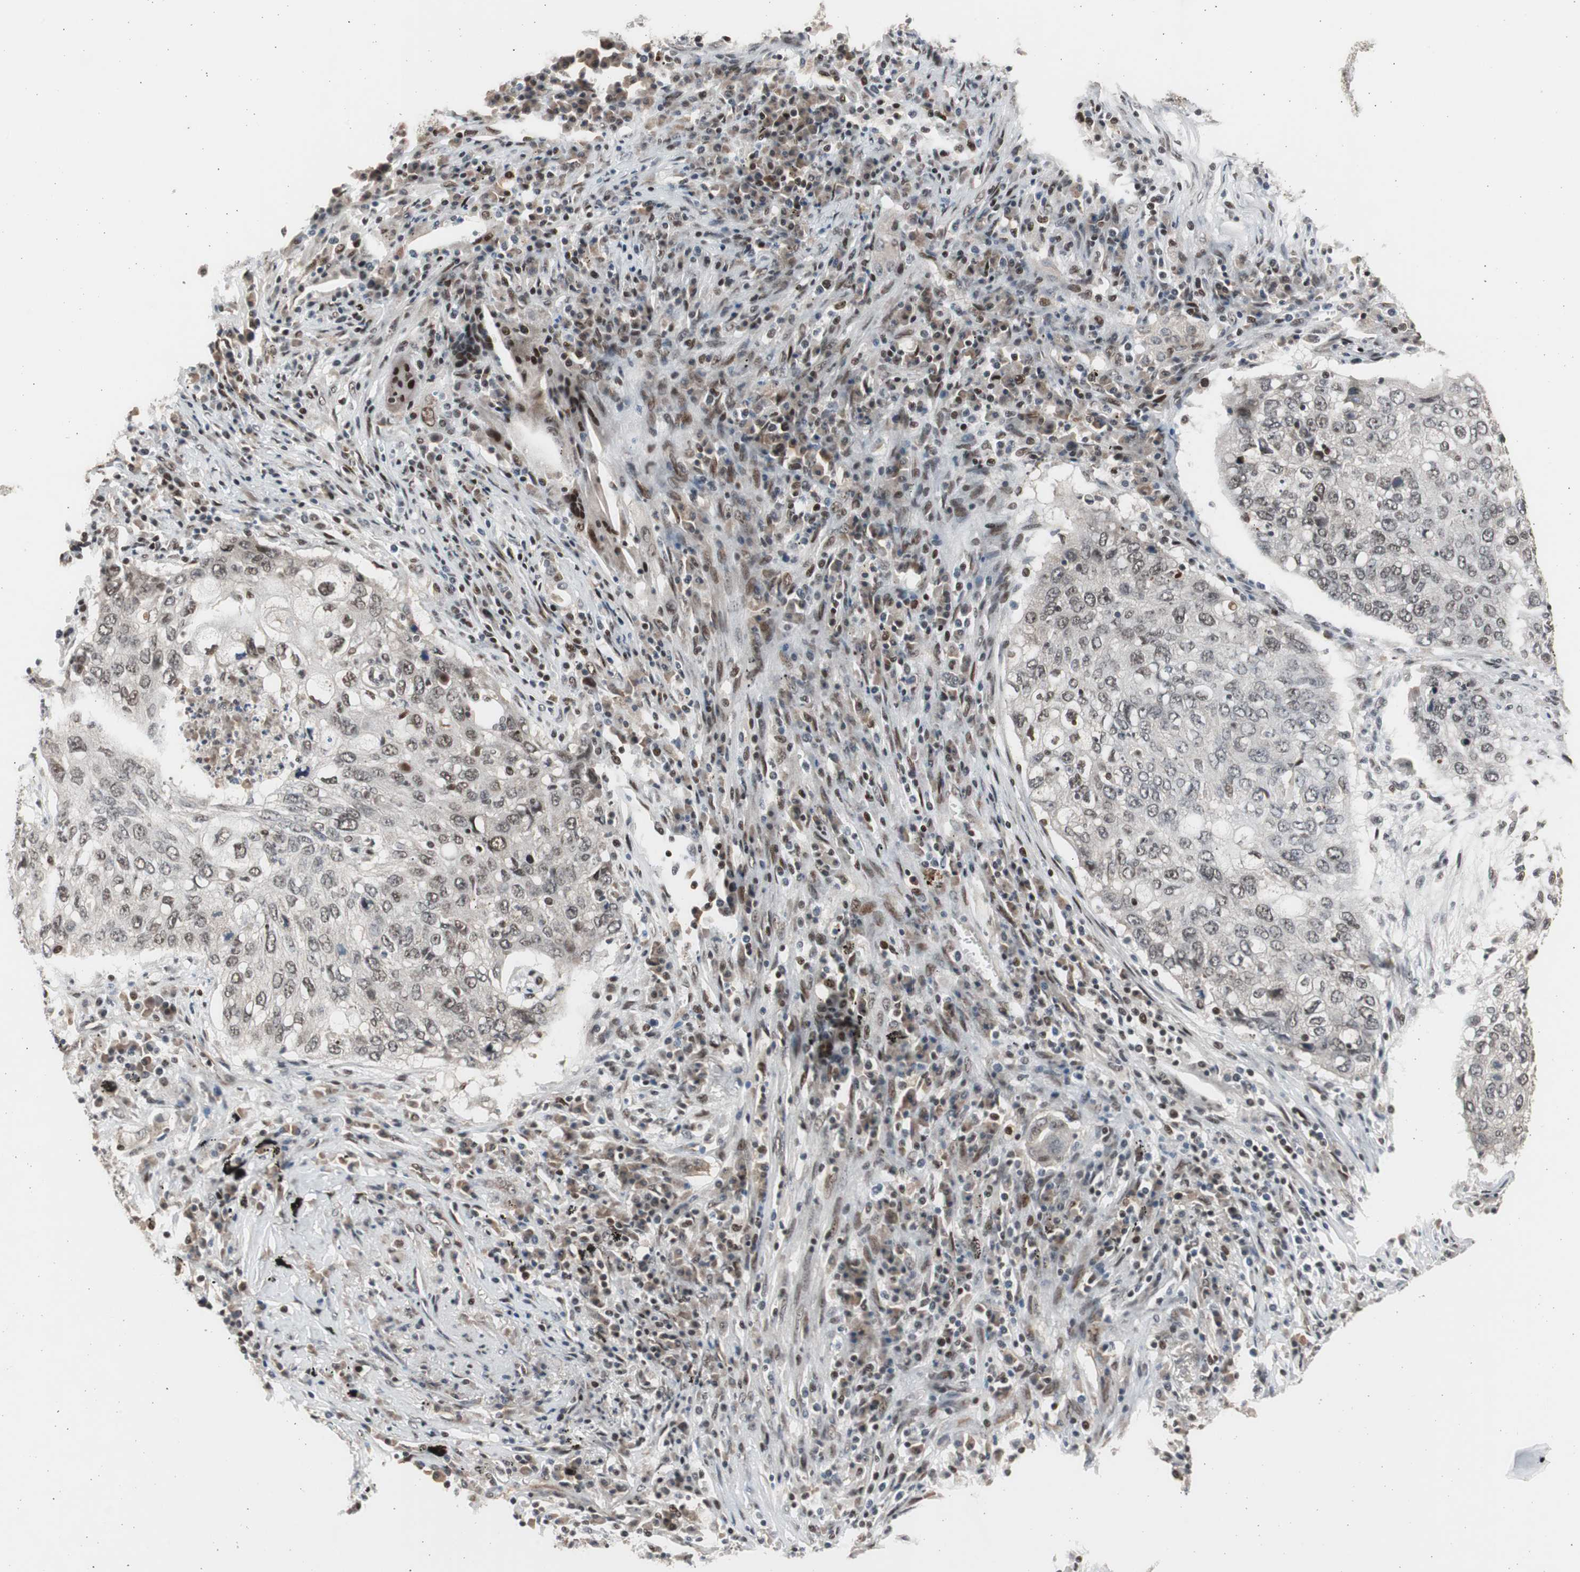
{"staining": {"intensity": "weak", "quantity": ">75%", "location": "nuclear"}, "tissue": "lung cancer", "cell_type": "Tumor cells", "image_type": "cancer", "snomed": [{"axis": "morphology", "description": "Squamous cell carcinoma, NOS"}, {"axis": "topography", "description": "Lung"}], "caption": "IHC photomicrograph of neoplastic tissue: lung cancer (squamous cell carcinoma) stained using immunohistochemistry demonstrates low levels of weak protein expression localized specifically in the nuclear of tumor cells, appearing as a nuclear brown color.", "gene": "RPA1", "patient": {"sex": "female", "age": 63}}